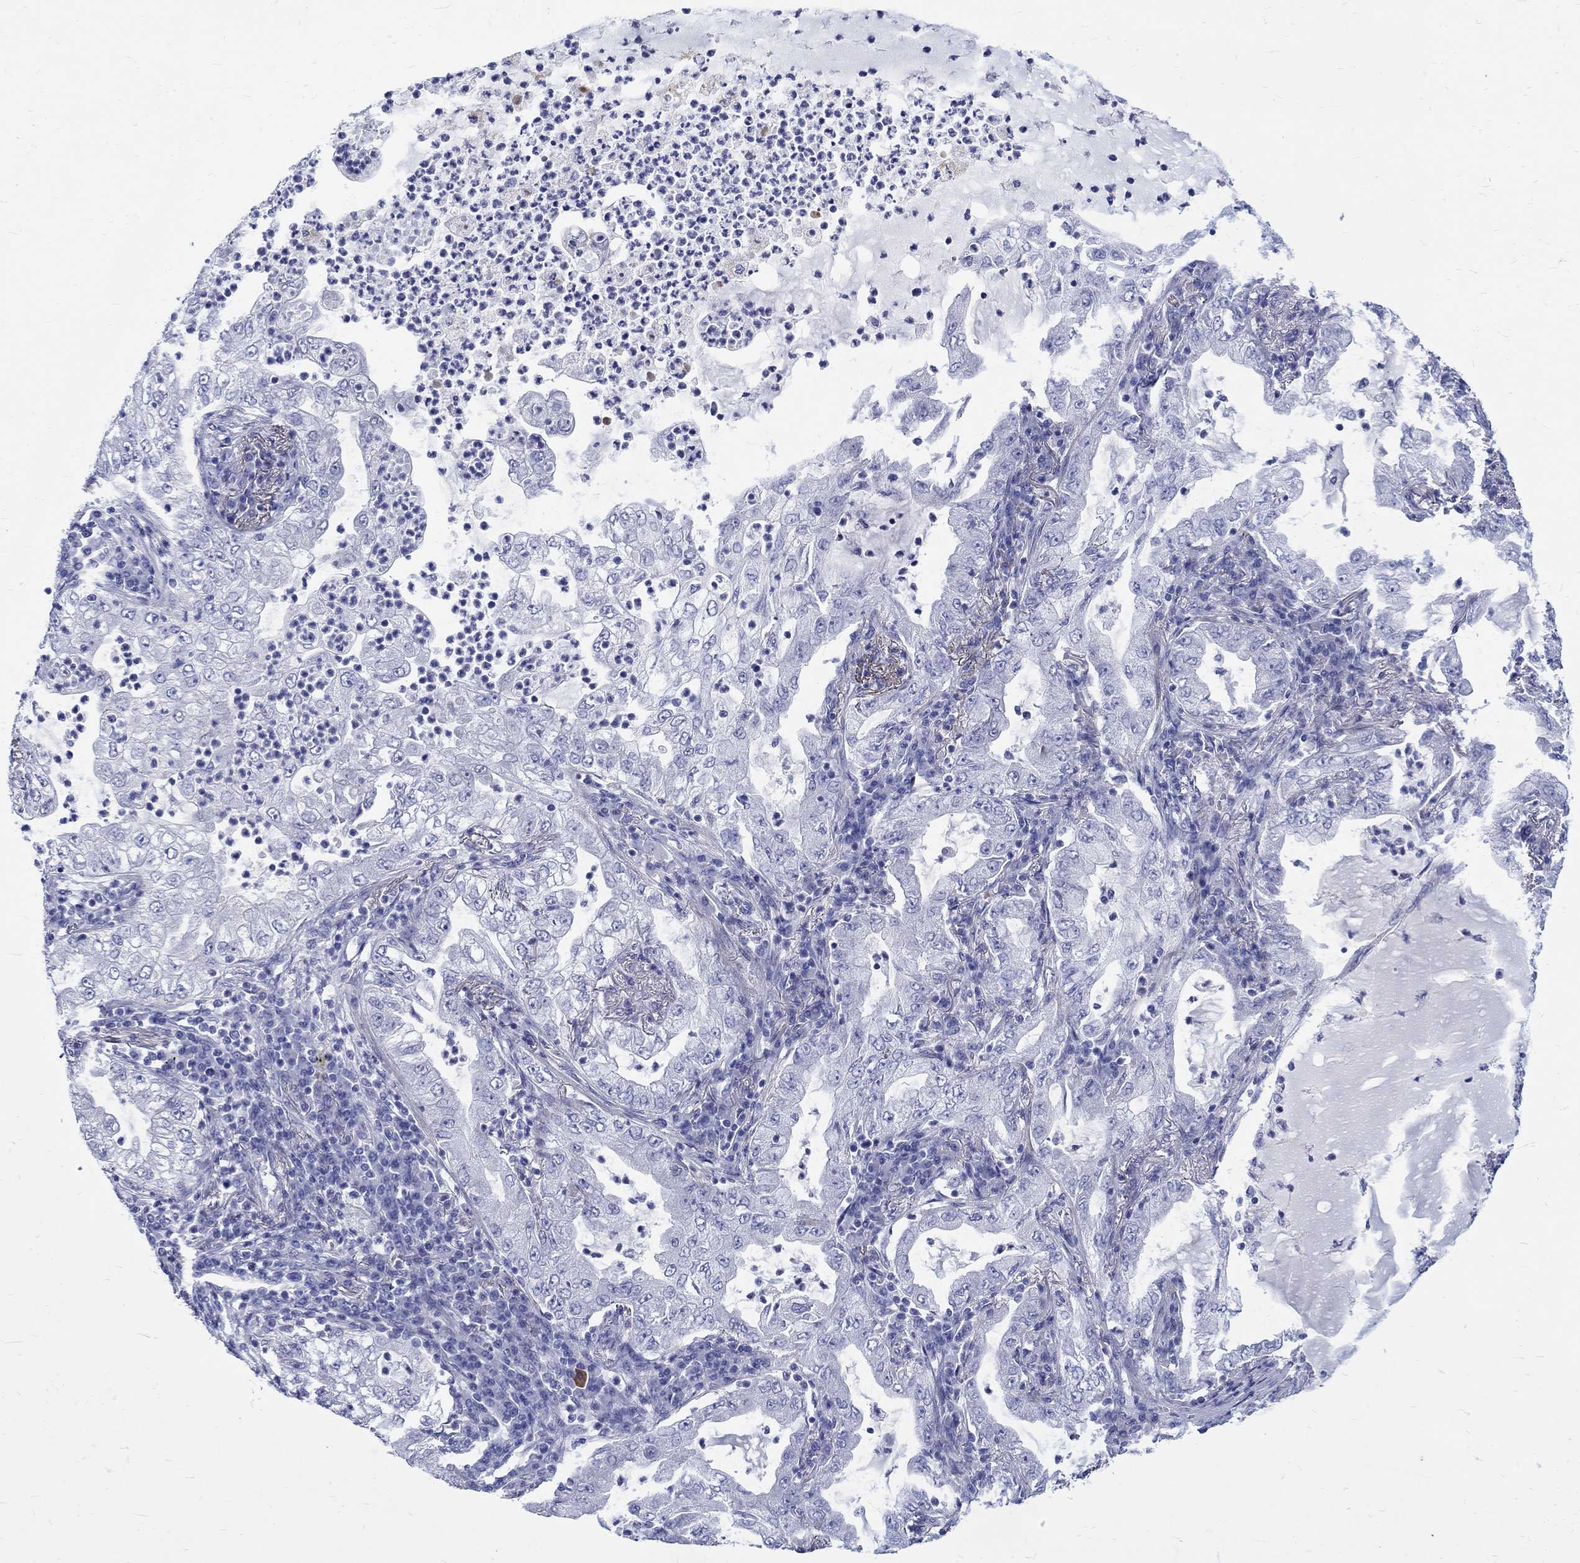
{"staining": {"intensity": "negative", "quantity": "none", "location": "none"}, "tissue": "lung cancer", "cell_type": "Tumor cells", "image_type": "cancer", "snomed": [{"axis": "morphology", "description": "Adenocarcinoma, NOS"}, {"axis": "topography", "description": "Lung"}], "caption": "Image shows no significant protein positivity in tumor cells of lung cancer (adenocarcinoma).", "gene": "SH2D7", "patient": {"sex": "female", "age": 73}}